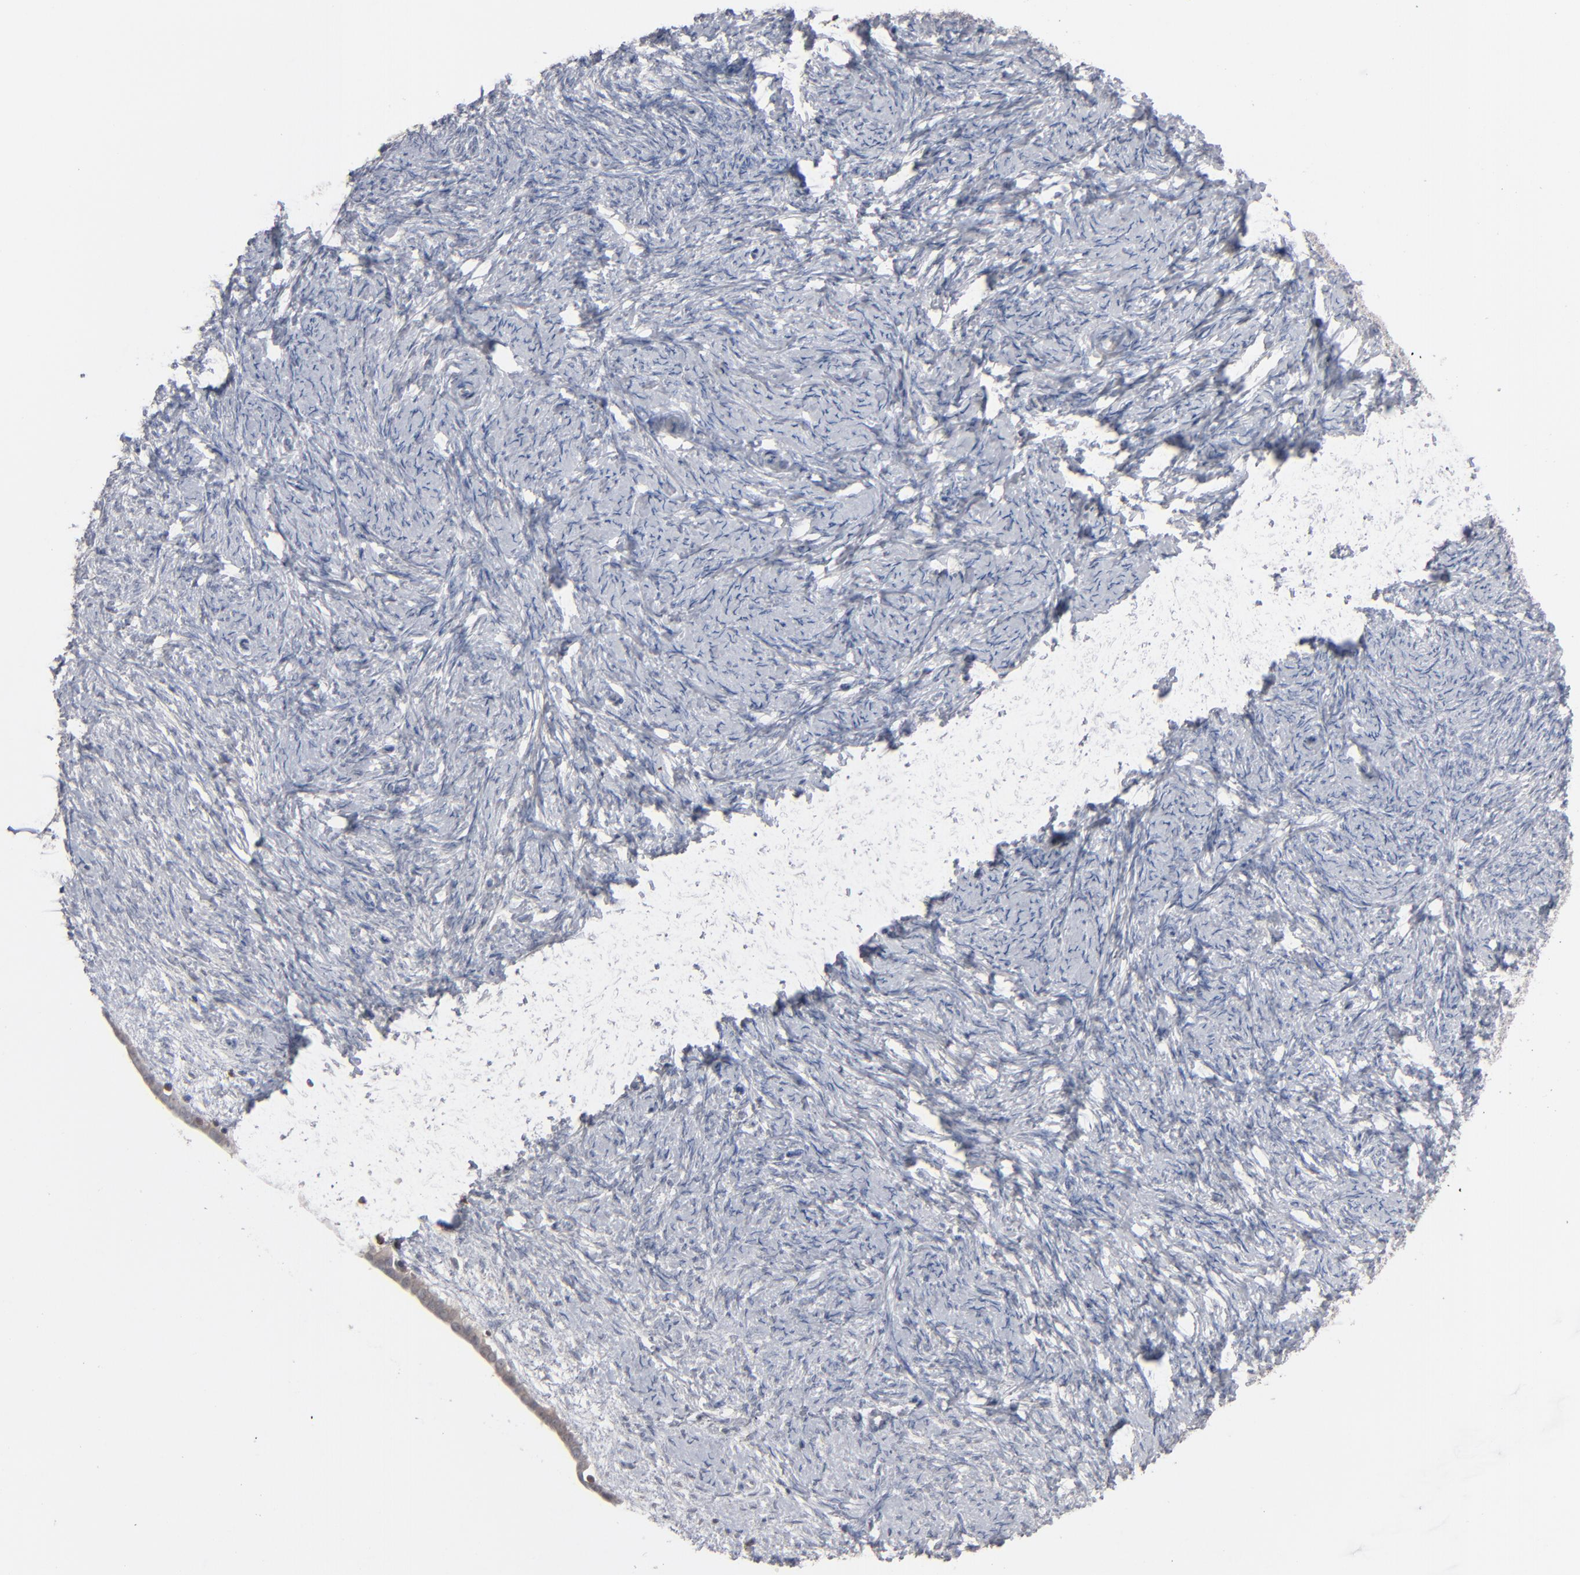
{"staining": {"intensity": "negative", "quantity": "none", "location": "none"}, "tissue": "ovarian cancer", "cell_type": "Tumor cells", "image_type": "cancer", "snomed": [{"axis": "morphology", "description": "Normal tissue, NOS"}, {"axis": "morphology", "description": "Cystadenocarcinoma, serous, NOS"}, {"axis": "topography", "description": "Ovary"}], "caption": "An immunohistochemistry (IHC) micrograph of ovarian cancer (serous cystadenocarcinoma) is shown. There is no staining in tumor cells of ovarian cancer (serous cystadenocarcinoma).", "gene": "STAT4", "patient": {"sex": "female", "age": 62}}